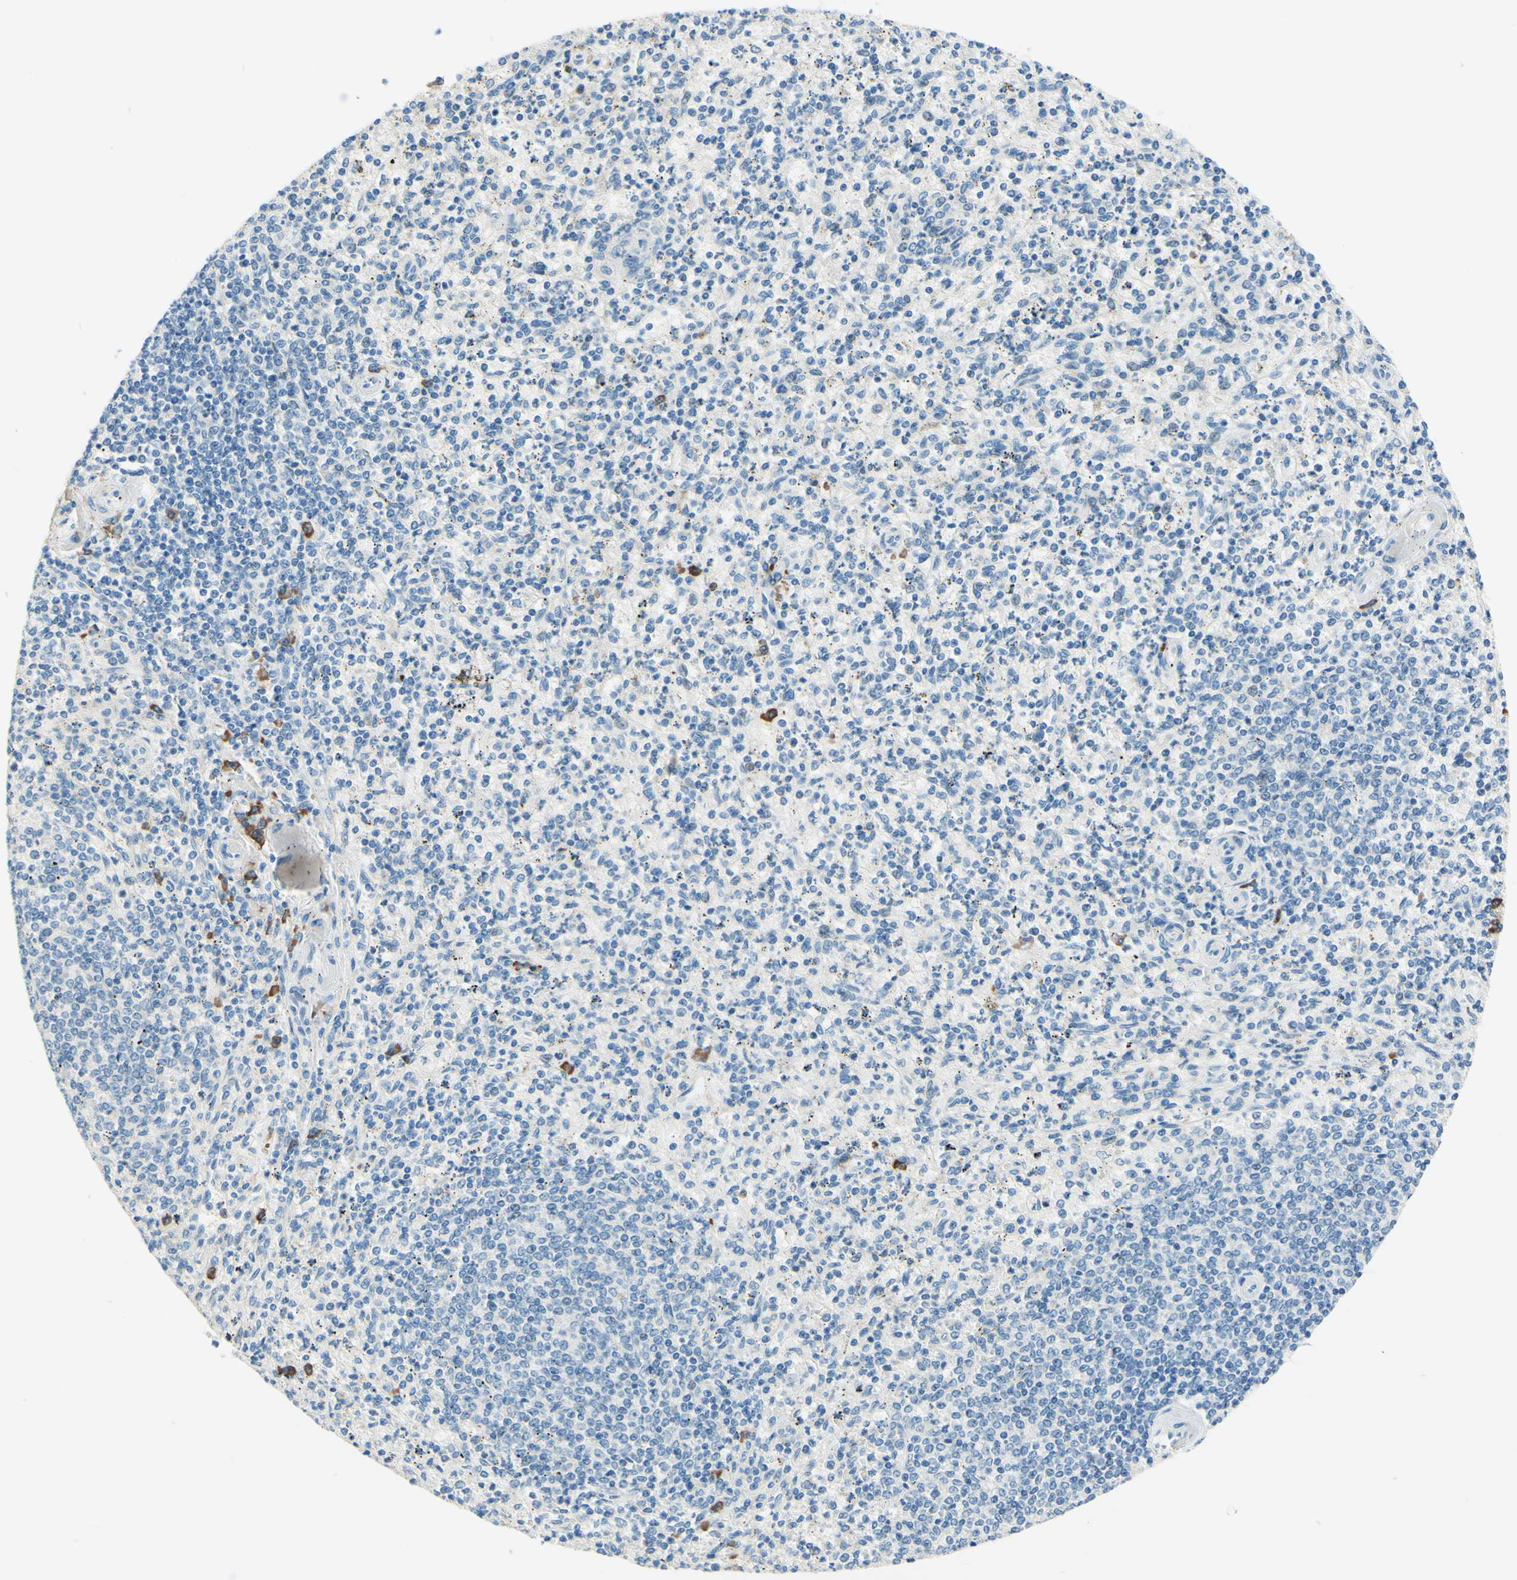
{"staining": {"intensity": "moderate", "quantity": "<25%", "location": "cytoplasmic/membranous"}, "tissue": "spleen", "cell_type": "Cells in red pulp", "image_type": "normal", "snomed": [{"axis": "morphology", "description": "Normal tissue, NOS"}, {"axis": "topography", "description": "Spleen"}], "caption": "The image displays immunohistochemical staining of normal spleen. There is moderate cytoplasmic/membranous expression is present in approximately <25% of cells in red pulp.", "gene": "PASD1", "patient": {"sex": "male", "age": 72}}